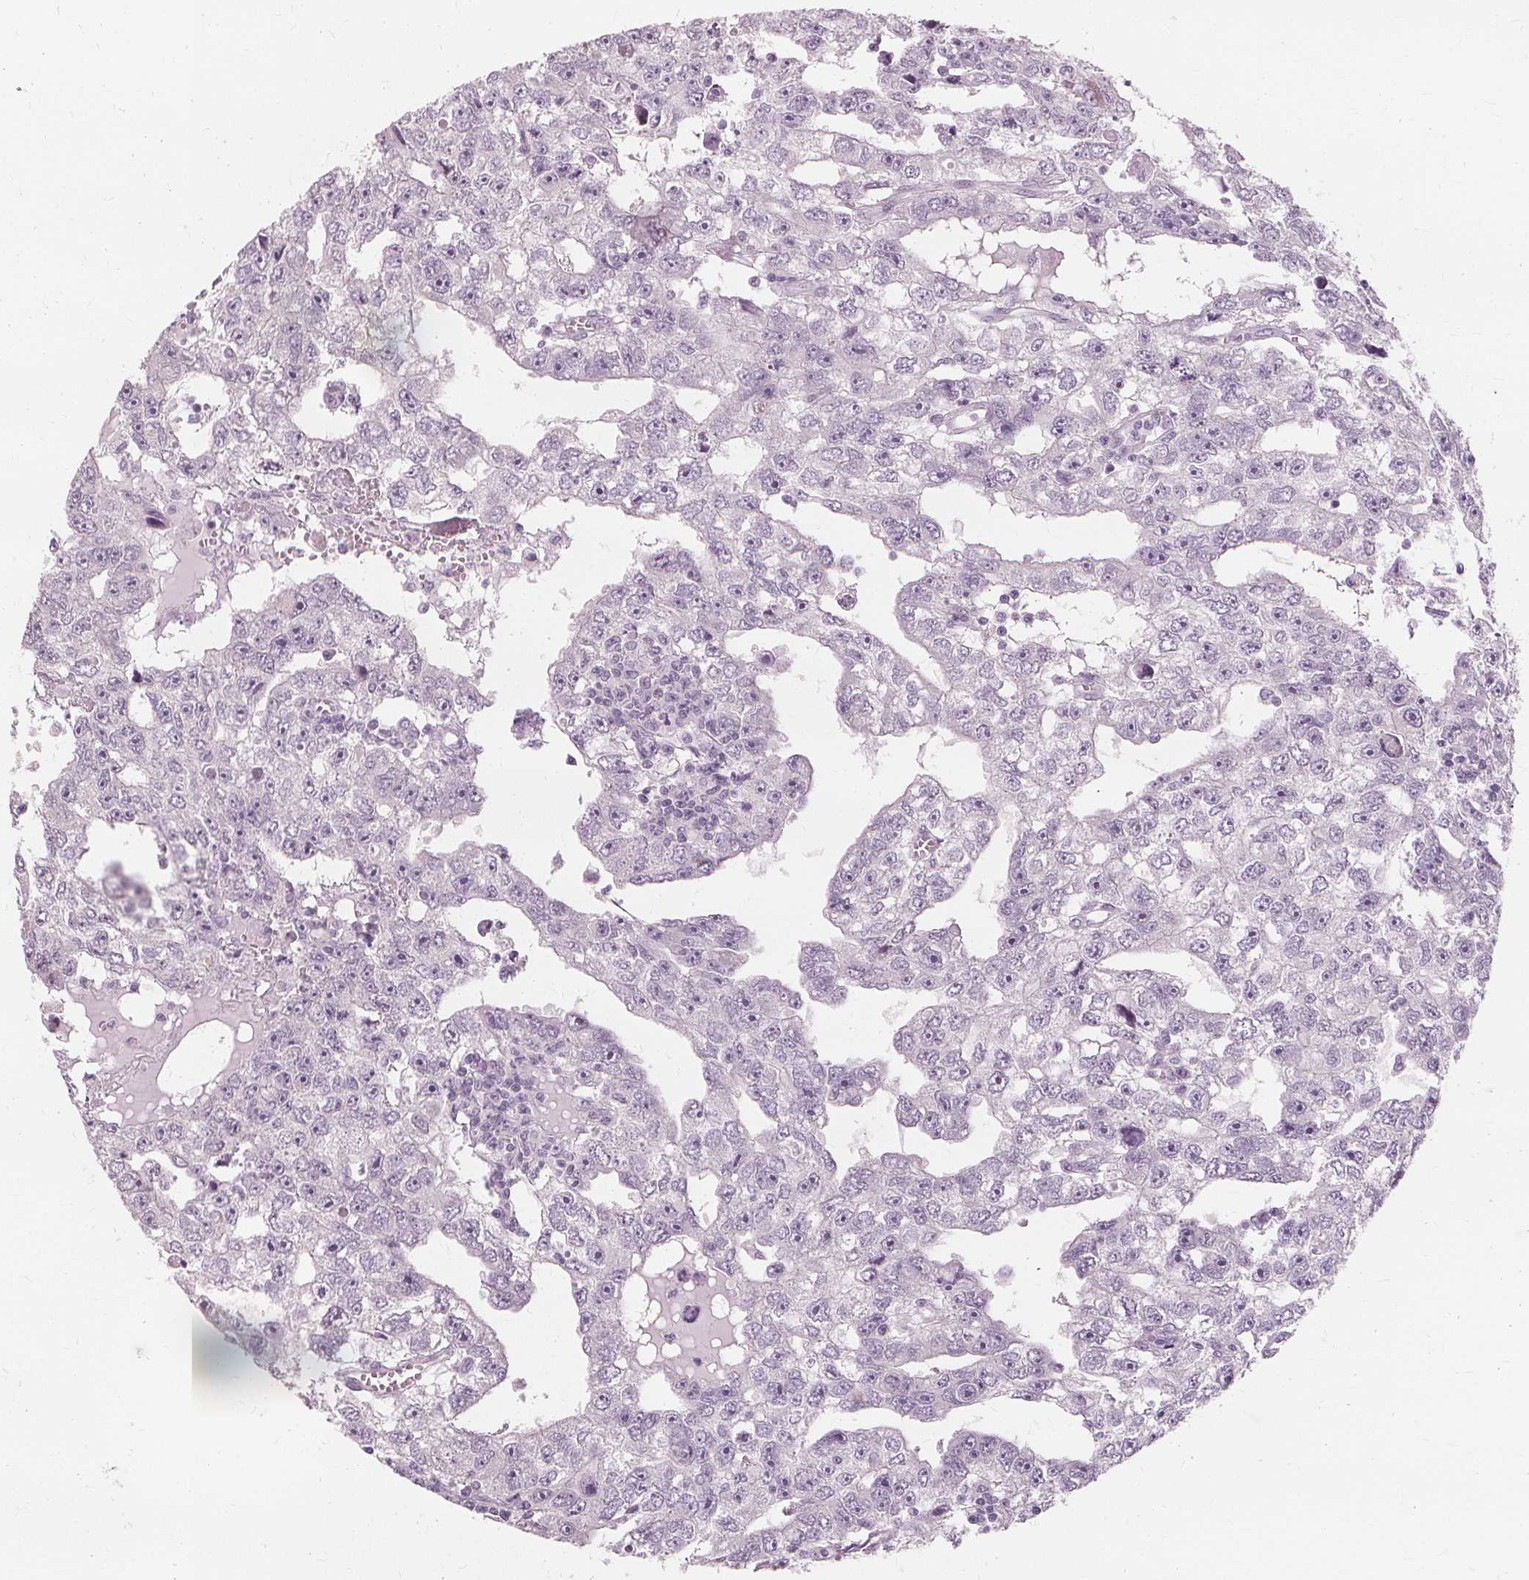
{"staining": {"intensity": "negative", "quantity": "none", "location": "none"}, "tissue": "testis cancer", "cell_type": "Tumor cells", "image_type": "cancer", "snomed": [{"axis": "morphology", "description": "Carcinoma, Embryonal, NOS"}, {"axis": "topography", "description": "Testis"}], "caption": "Embryonal carcinoma (testis) stained for a protein using immunohistochemistry reveals no positivity tumor cells.", "gene": "MUC12", "patient": {"sex": "male", "age": 20}}